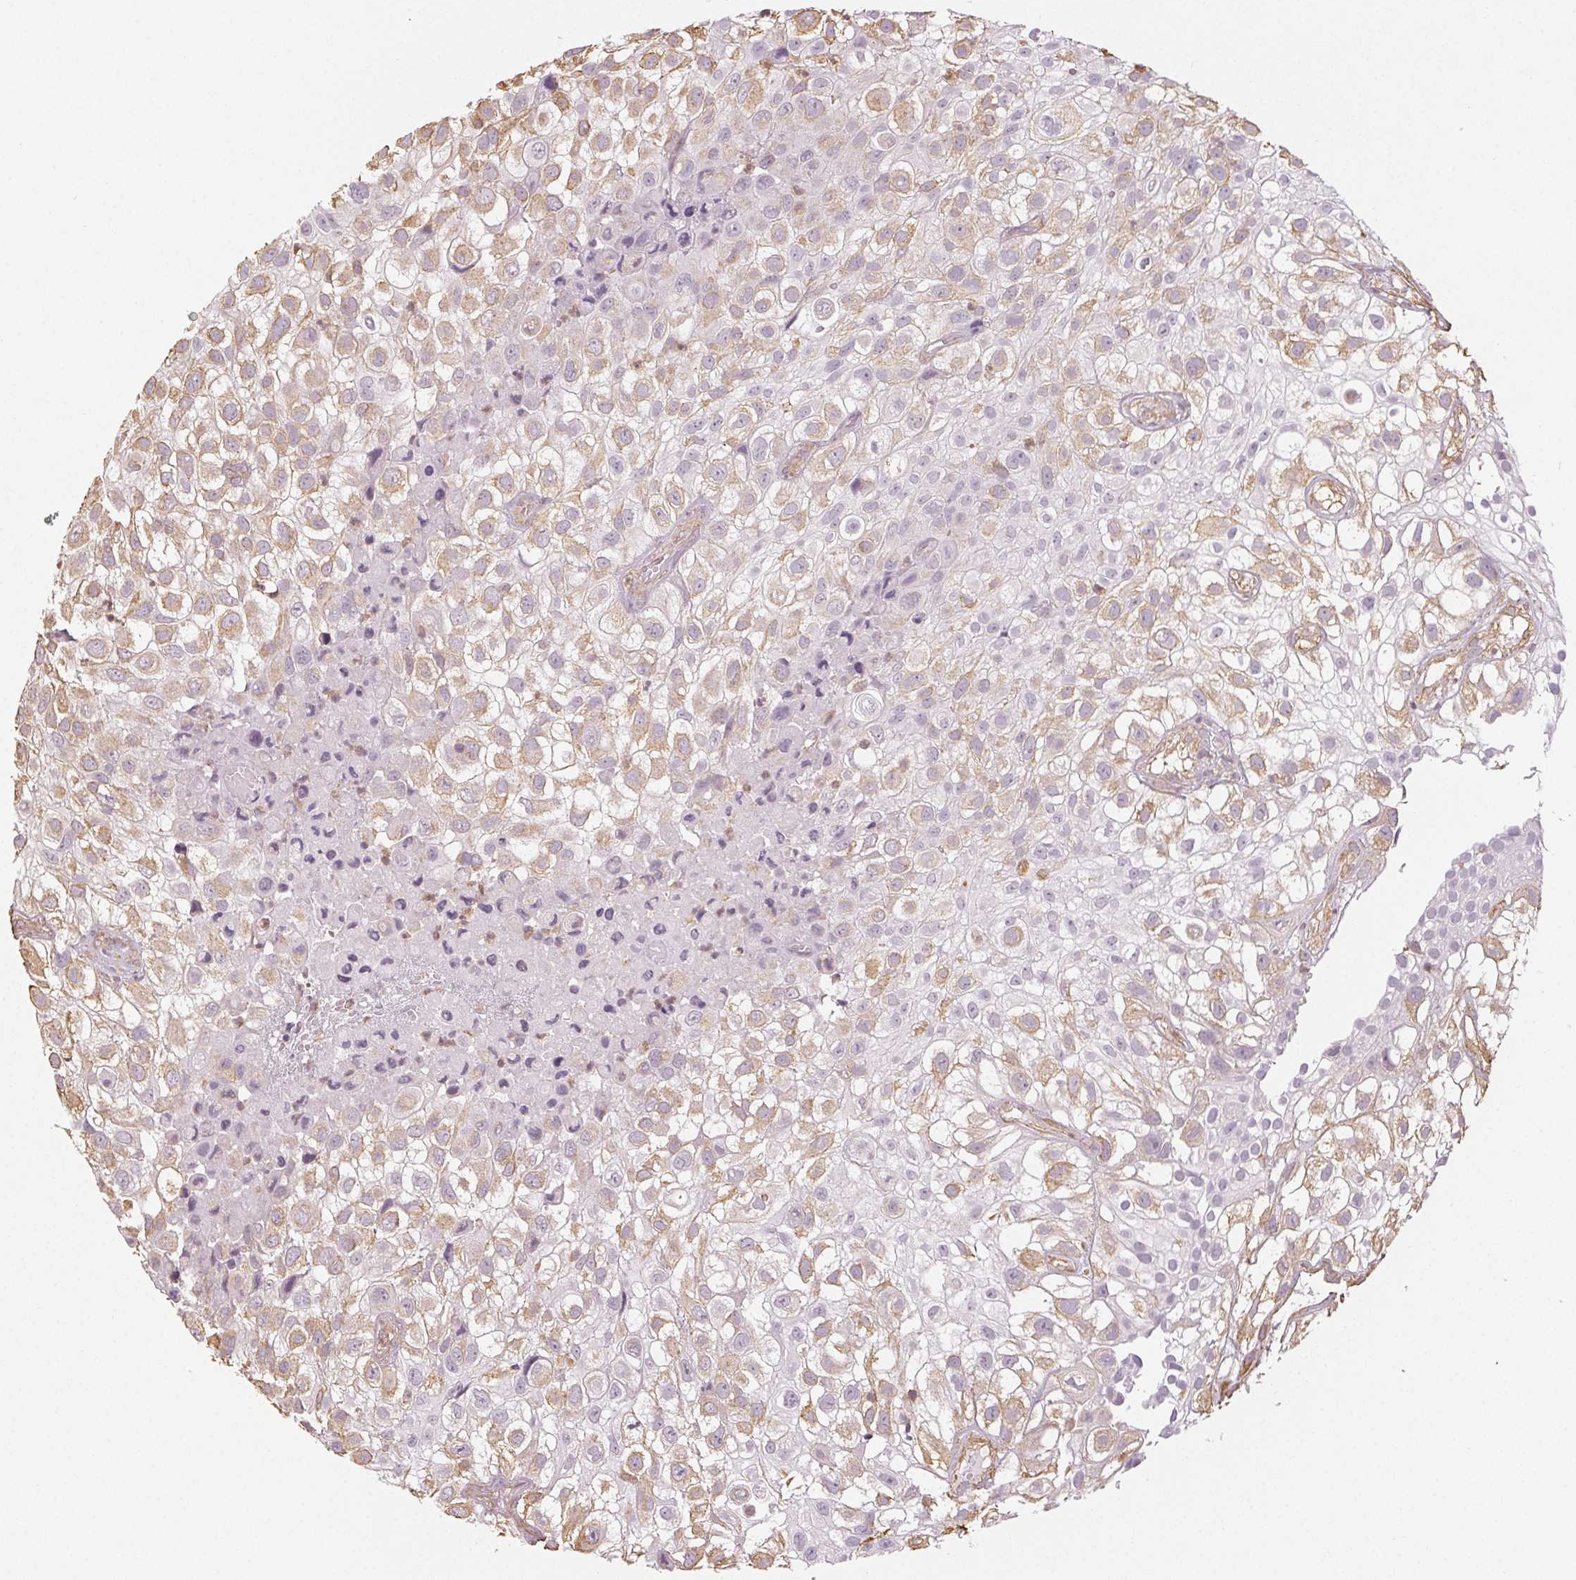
{"staining": {"intensity": "weak", "quantity": "25%-75%", "location": "cytoplasmic/membranous"}, "tissue": "urothelial cancer", "cell_type": "Tumor cells", "image_type": "cancer", "snomed": [{"axis": "morphology", "description": "Urothelial carcinoma, High grade"}, {"axis": "topography", "description": "Urinary bladder"}], "caption": "Urothelial carcinoma (high-grade) stained with a brown dye reveals weak cytoplasmic/membranous positive expression in about 25%-75% of tumor cells.", "gene": "COL7A1", "patient": {"sex": "male", "age": 56}}